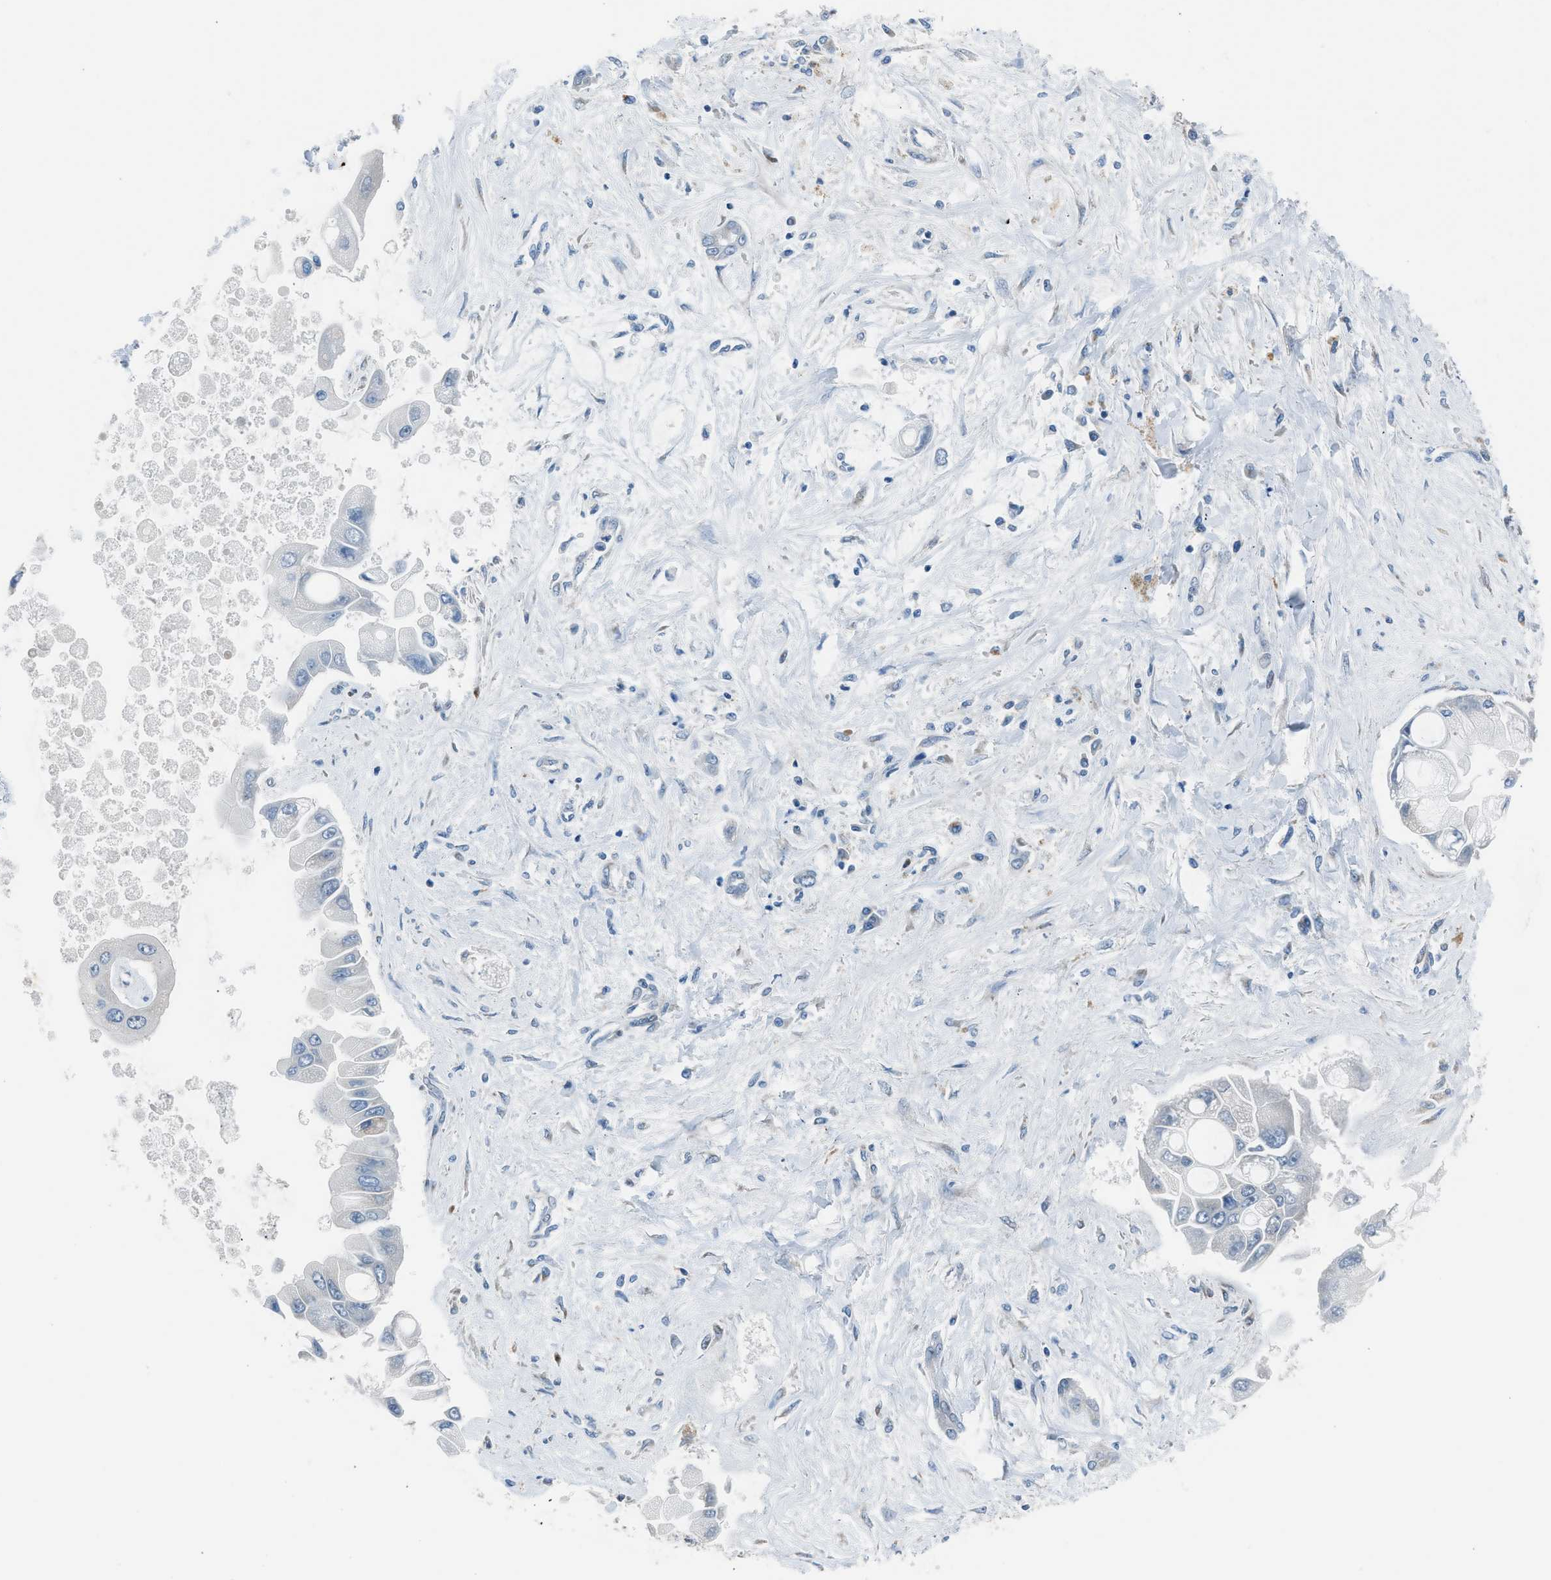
{"staining": {"intensity": "negative", "quantity": "none", "location": "none"}, "tissue": "liver cancer", "cell_type": "Tumor cells", "image_type": "cancer", "snomed": [{"axis": "morphology", "description": "Cholangiocarcinoma"}, {"axis": "topography", "description": "Liver"}], "caption": "Tumor cells show no significant staining in liver cancer (cholangiocarcinoma).", "gene": "RNF41", "patient": {"sex": "male", "age": 50}}